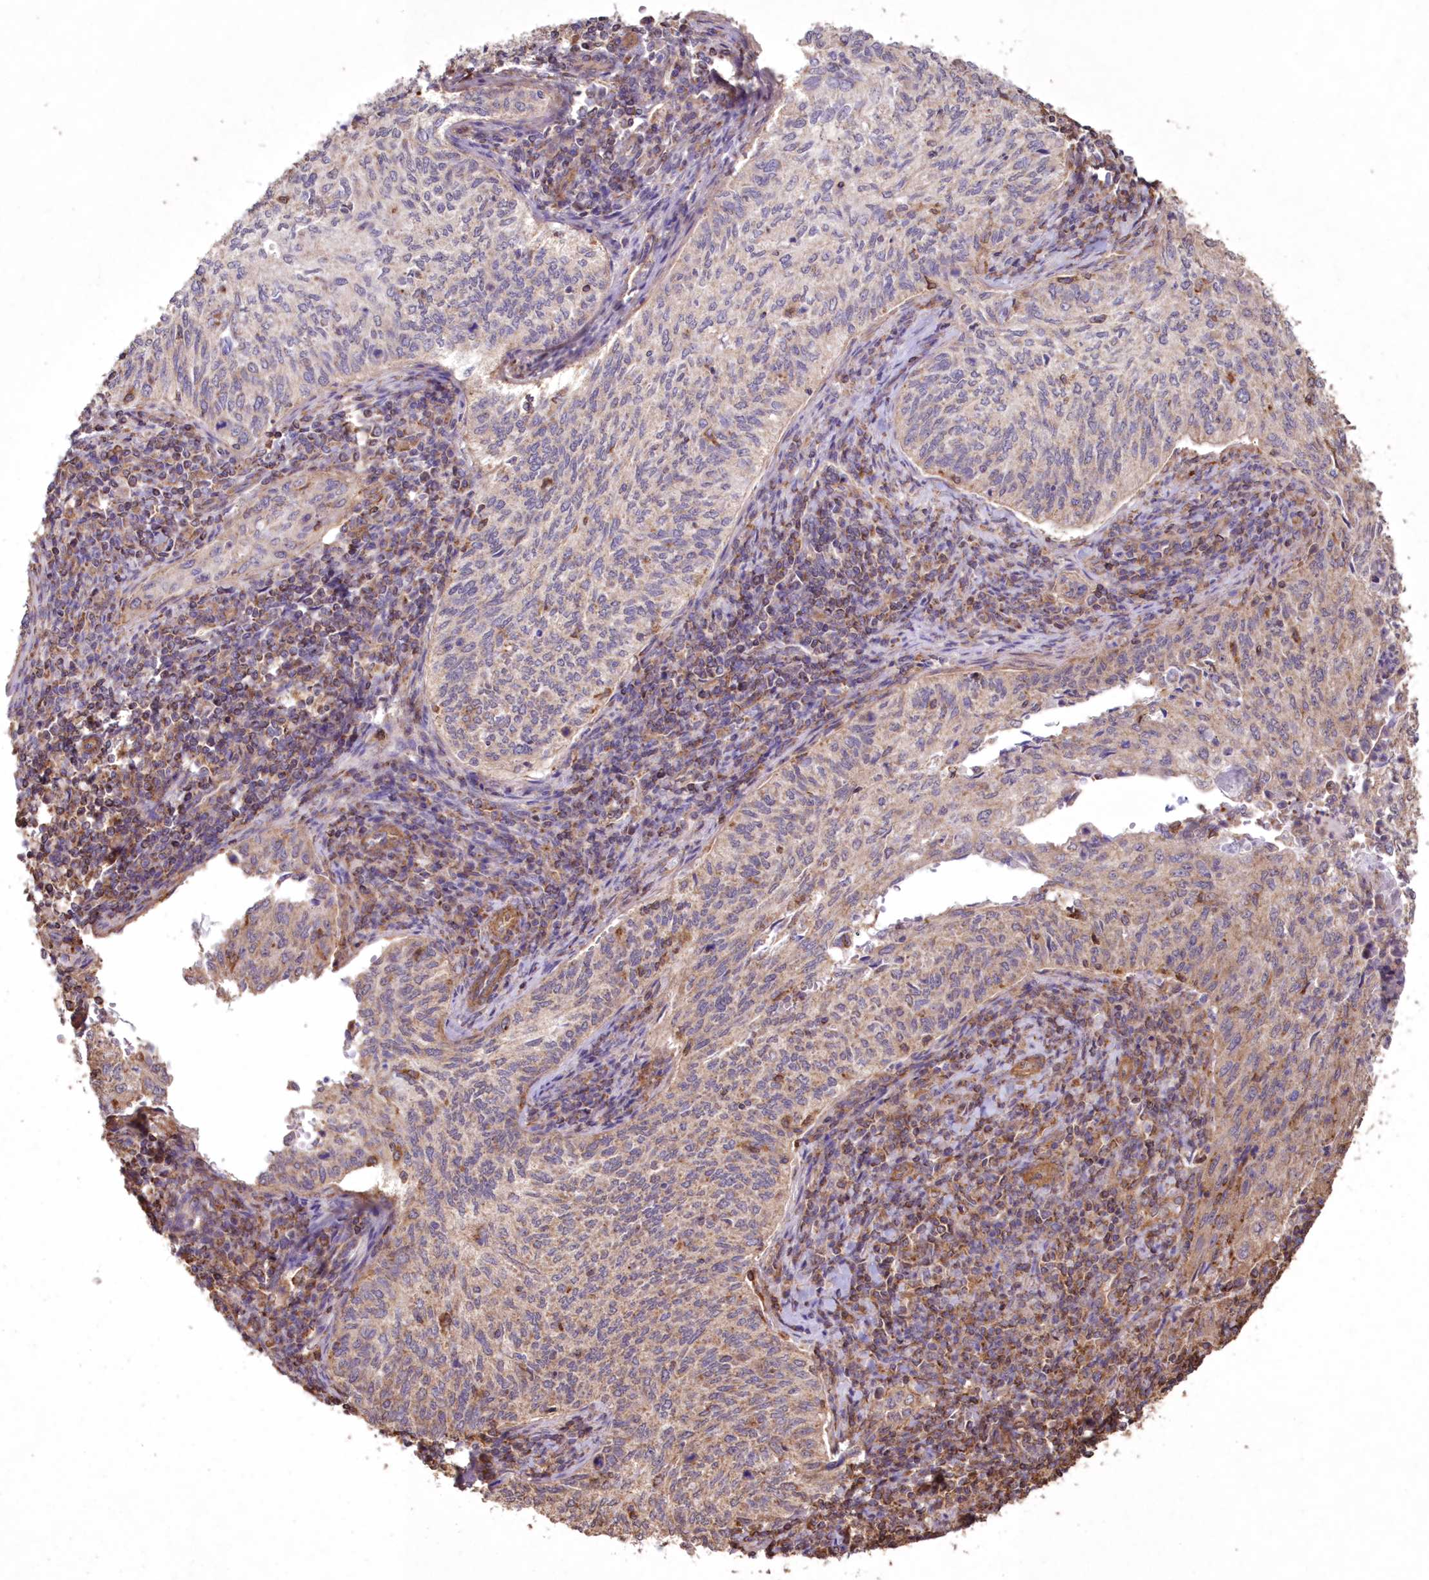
{"staining": {"intensity": "weak", "quantity": "<25%", "location": "cytoplasmic/membranous"}, "tissue": "cervical cancer", "cell_type": "Tumor cells", "image_type": "cancer", "snomed": [{"axis": "morphology", "description": "Squamous cell carcinoma, NOS"}, {"axis": "topography", "description": "Cervix"}], "caption": "The immunohistochemistry micrograph has no significant positivity in tumor cells of cervical squamous cell carcinoma tissue.", "gene": "TMEM139", "patient": {"sex": "female", "age": 30}}